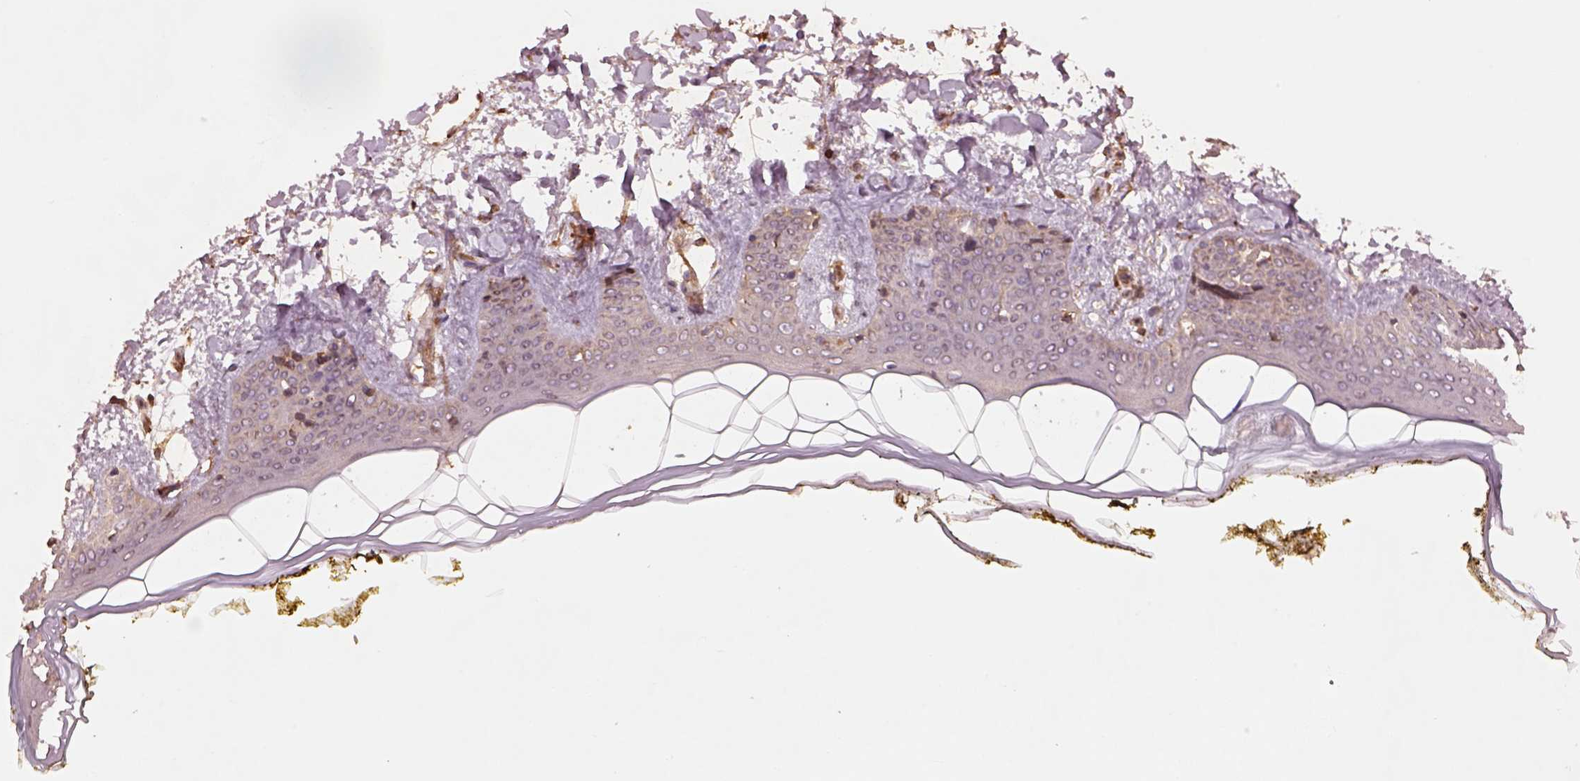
{"staining": {"intensity": "negative", "quantity": "none", "location": "none"}, "tissue": "skin", "cell_type": "Fibroblasts", "image_type": "normal", "snomed": [{"axis": "morphology", "description": "Normal tissue, NOS"}, {"axis": "topography", "description": "Skin"}], "caption": "Skin stained for a protein using immunohistochemistry (IHC) reveals no expression fibroblasts.", "gene": "TRADD", "patient": {"sex": "female", "age": 34}}